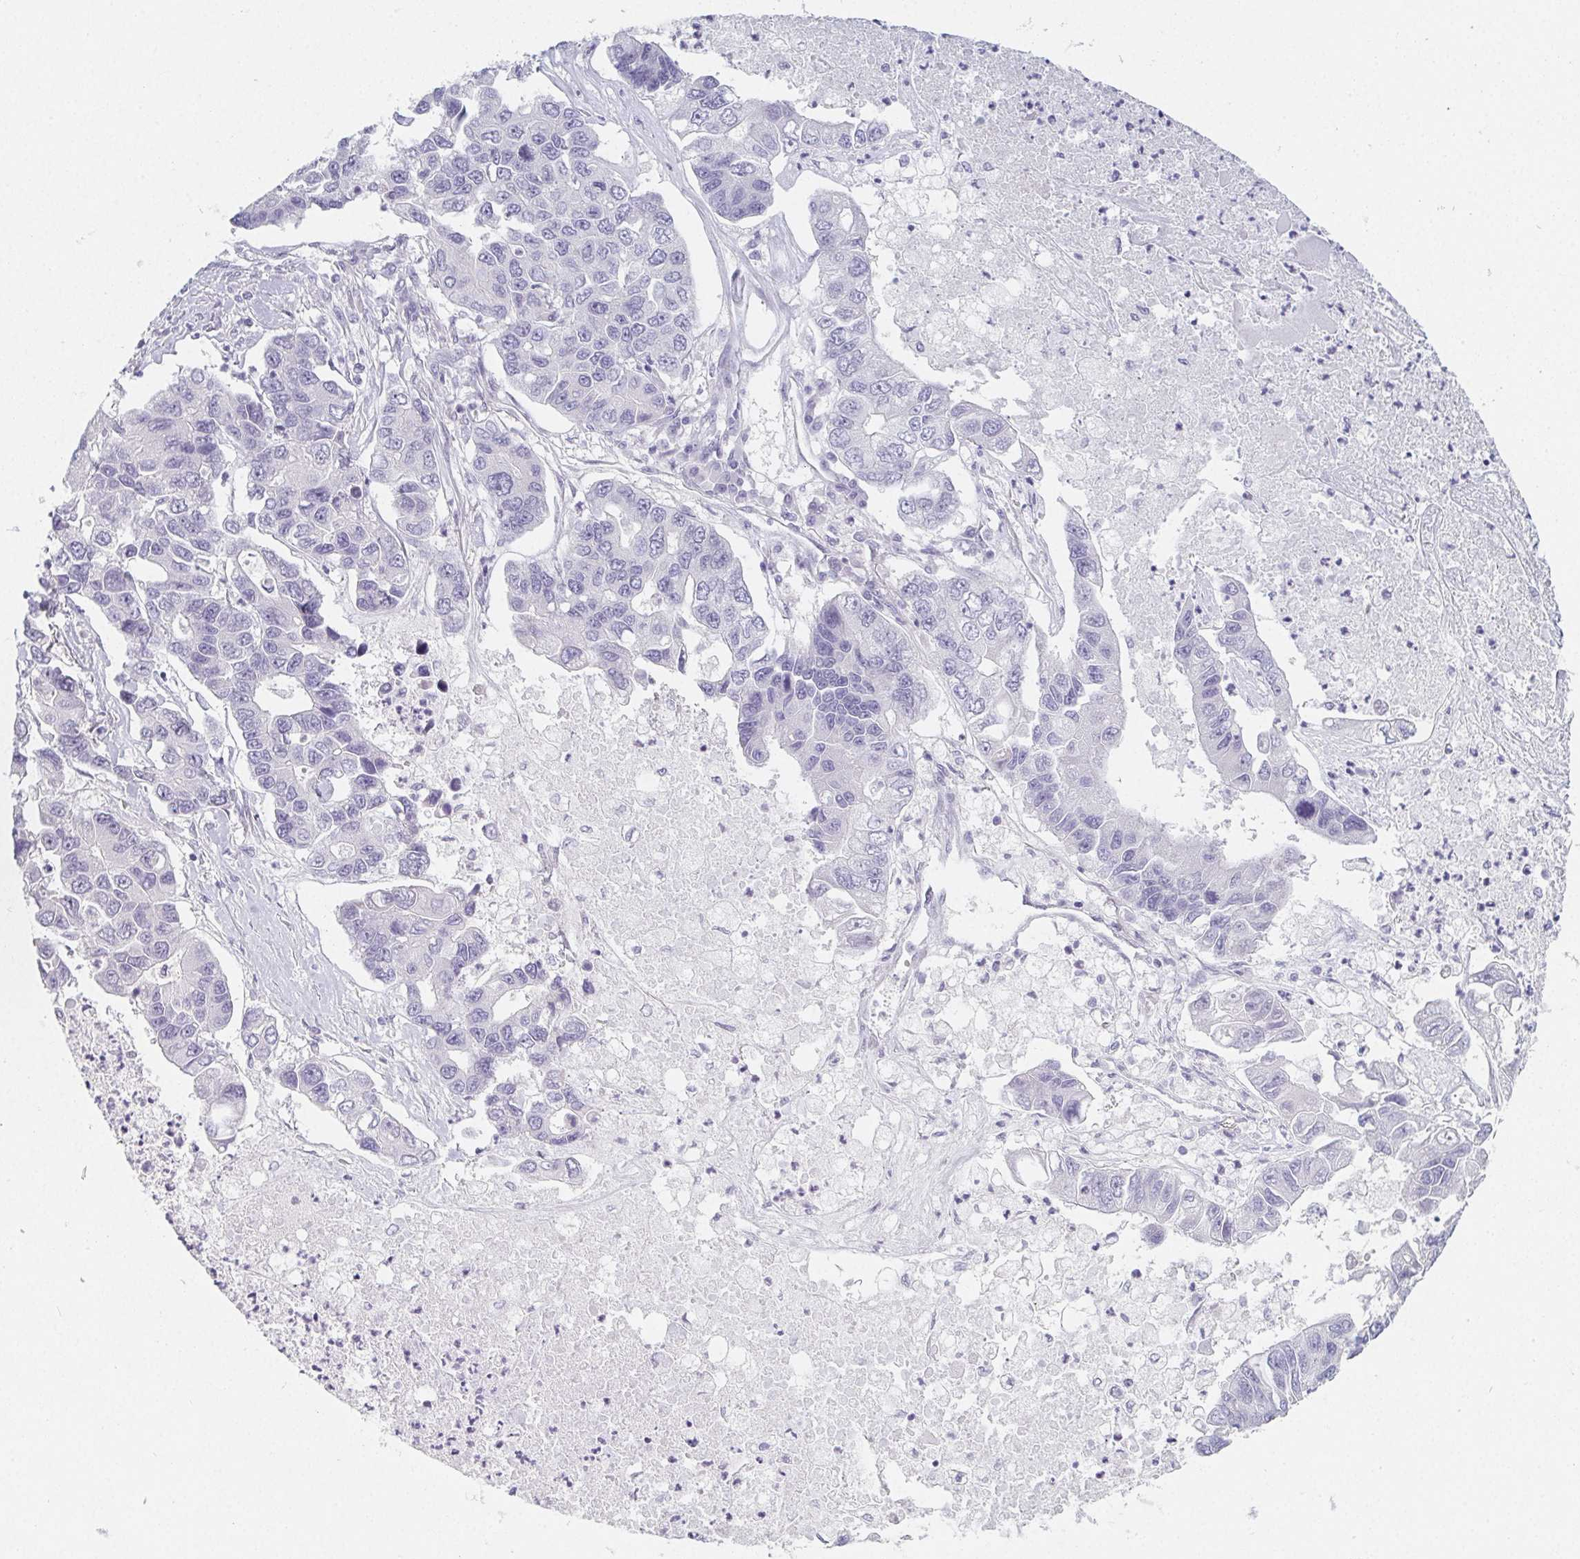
{"staining": {"intensity": "negative", "quantity": "none", "location": "none"}, "tissue": "lung cancer", "cell_type": "Tumor cells", "image_type": "cancer", "snomed": [{"axis": "morphology", "description": "Adenocarcinoma, NOS"}, {"axis": "topography", "description": "Bronchus"}, {"axis": "topography", "description": "Lung"}], "caption": "The image exhibits no significant positivity in tumor cells of lung cancer (adenocarcinoma). (DAB IHC with hematoxylin counter stain).", "gene": "GLIPR1L1", "patient": {"sex": "female", "age": 51}}